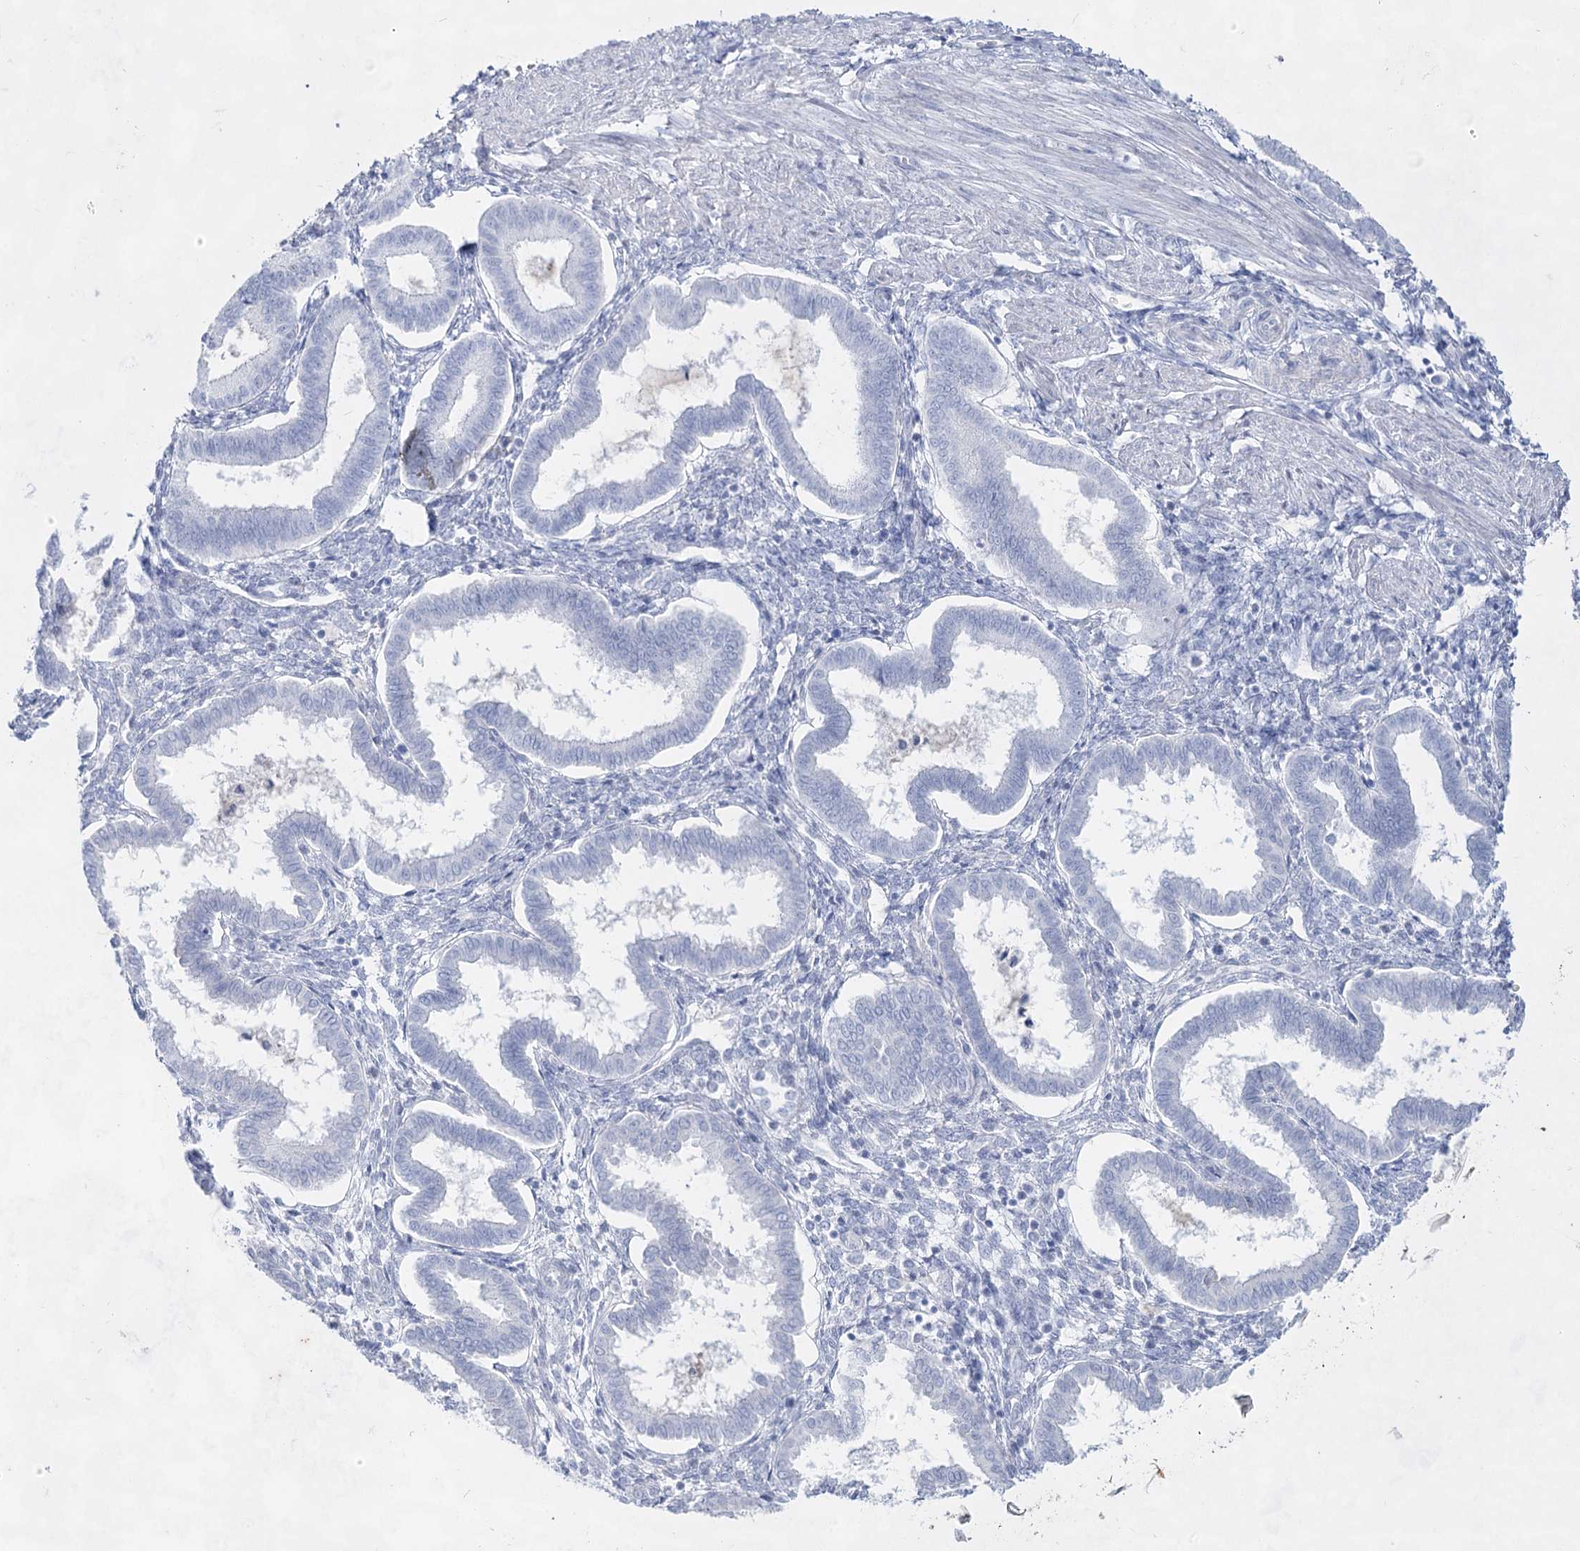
{"staining": {"intensity": "negative", "quantity": "none", "location": "none"}, "tissue": "endometrium", "cell_type": "Cells in endometrial stroma", "image_type": "normal", "snomed": [{"axis": "morphology", "description": "Normal tissue, NOS"}, {"axis": "topography", "description": "Endometrium"}], "caption": "Photomicrograph shows no protein expression in cells in endometrial stroma of unremarkable endometrium.", "gene": "ACRV1", "patient": {"sex": "female", "age": 25}}